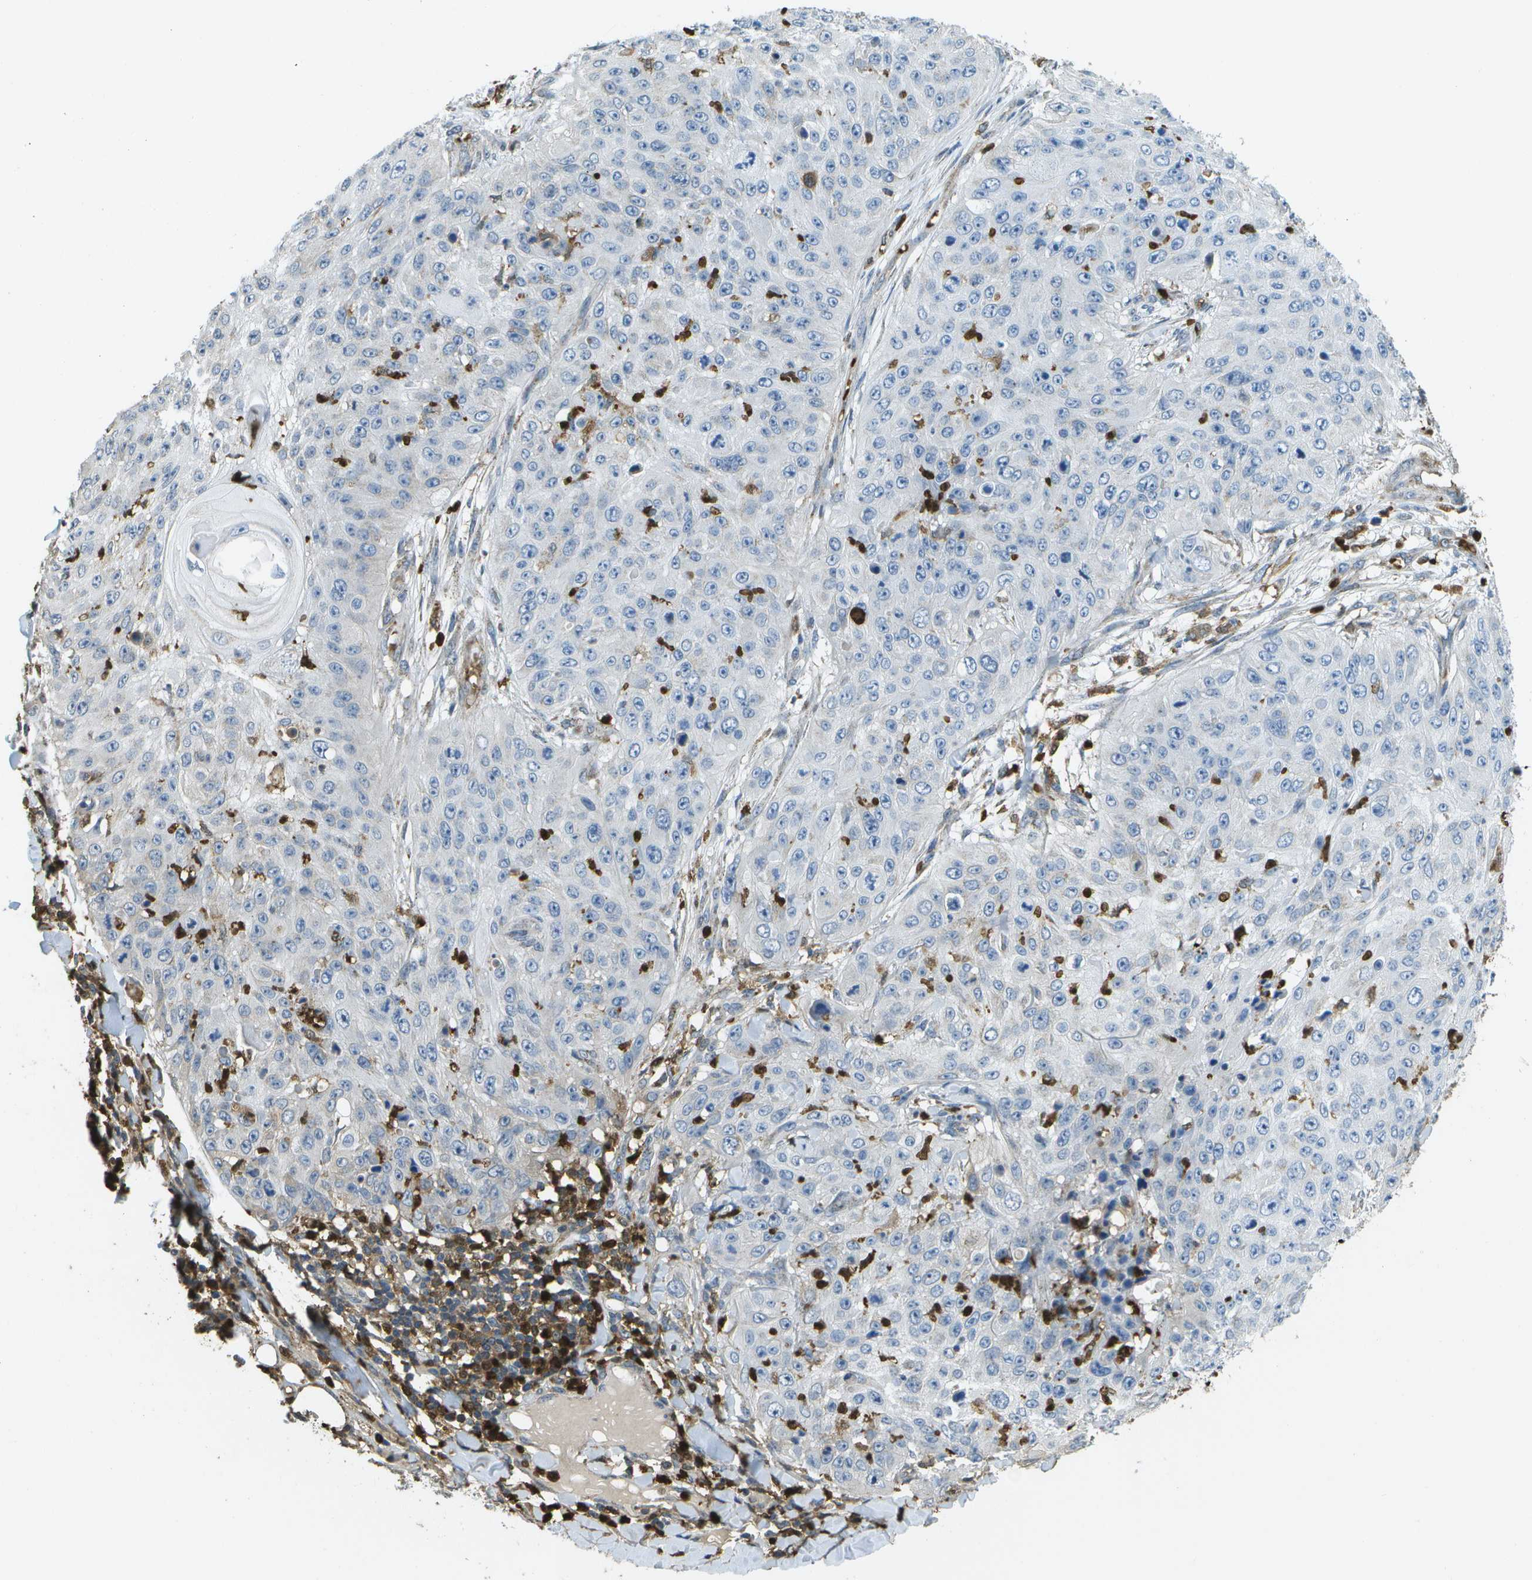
{"staining": {"intensity": "negative", "quantity": "none", "location": "none"}, "tissue": "skin cancer", "cell_type": "Tumor cells", "image_type": "cancer", "snomed": [{"axis": "morphology", "description": "Squamous cell carcinoma, NOS"}, {"axis": "topography", "description": "Skin"}], "caption": "Tumor cells are negative for brown protein staining in skin squamous cell carcinoma.", "gene": "CACHD1", "patient": {"sex": "female", "age": 80}}